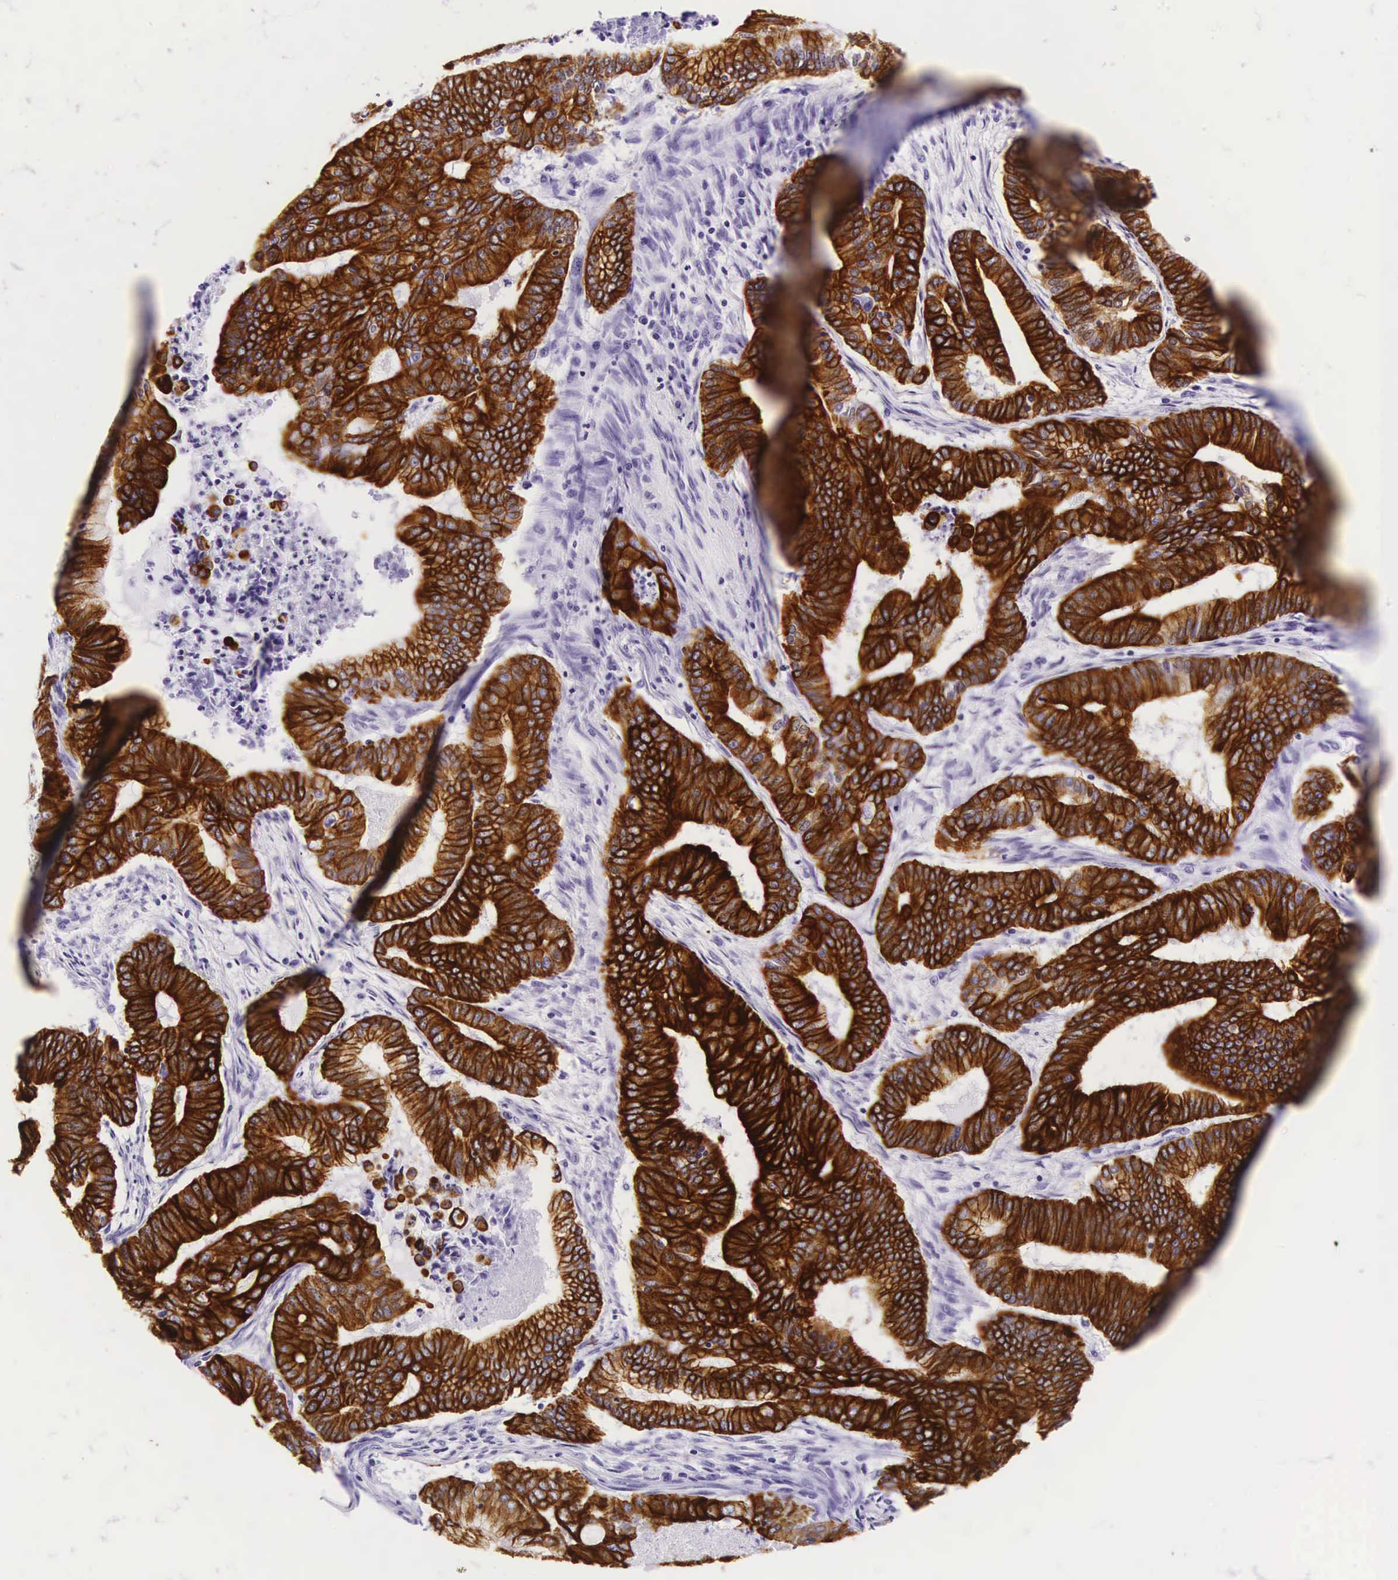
{"staining": {"intensity": "strong", "quantity": ">75%", "location": "cytoplasmic/membranous"}, "tissue": "endometrial cancer", "cell_type": "Tumor cells", "image_type": "cancer", "snomed": [{"axis": "morphology", "description": "Adenocarcinoma, NOS"}, {"axis": "topography", "description": "Endometrium"}], "caption": "DAB immunohistochemical staining of human adenocarcinoma (endometrial) reveals strong cytoplasmic/membranous protein positivity in about >75% of tumor cells.", "gene": "KRT18", "patient": {"sex": "female", "age": 63}}